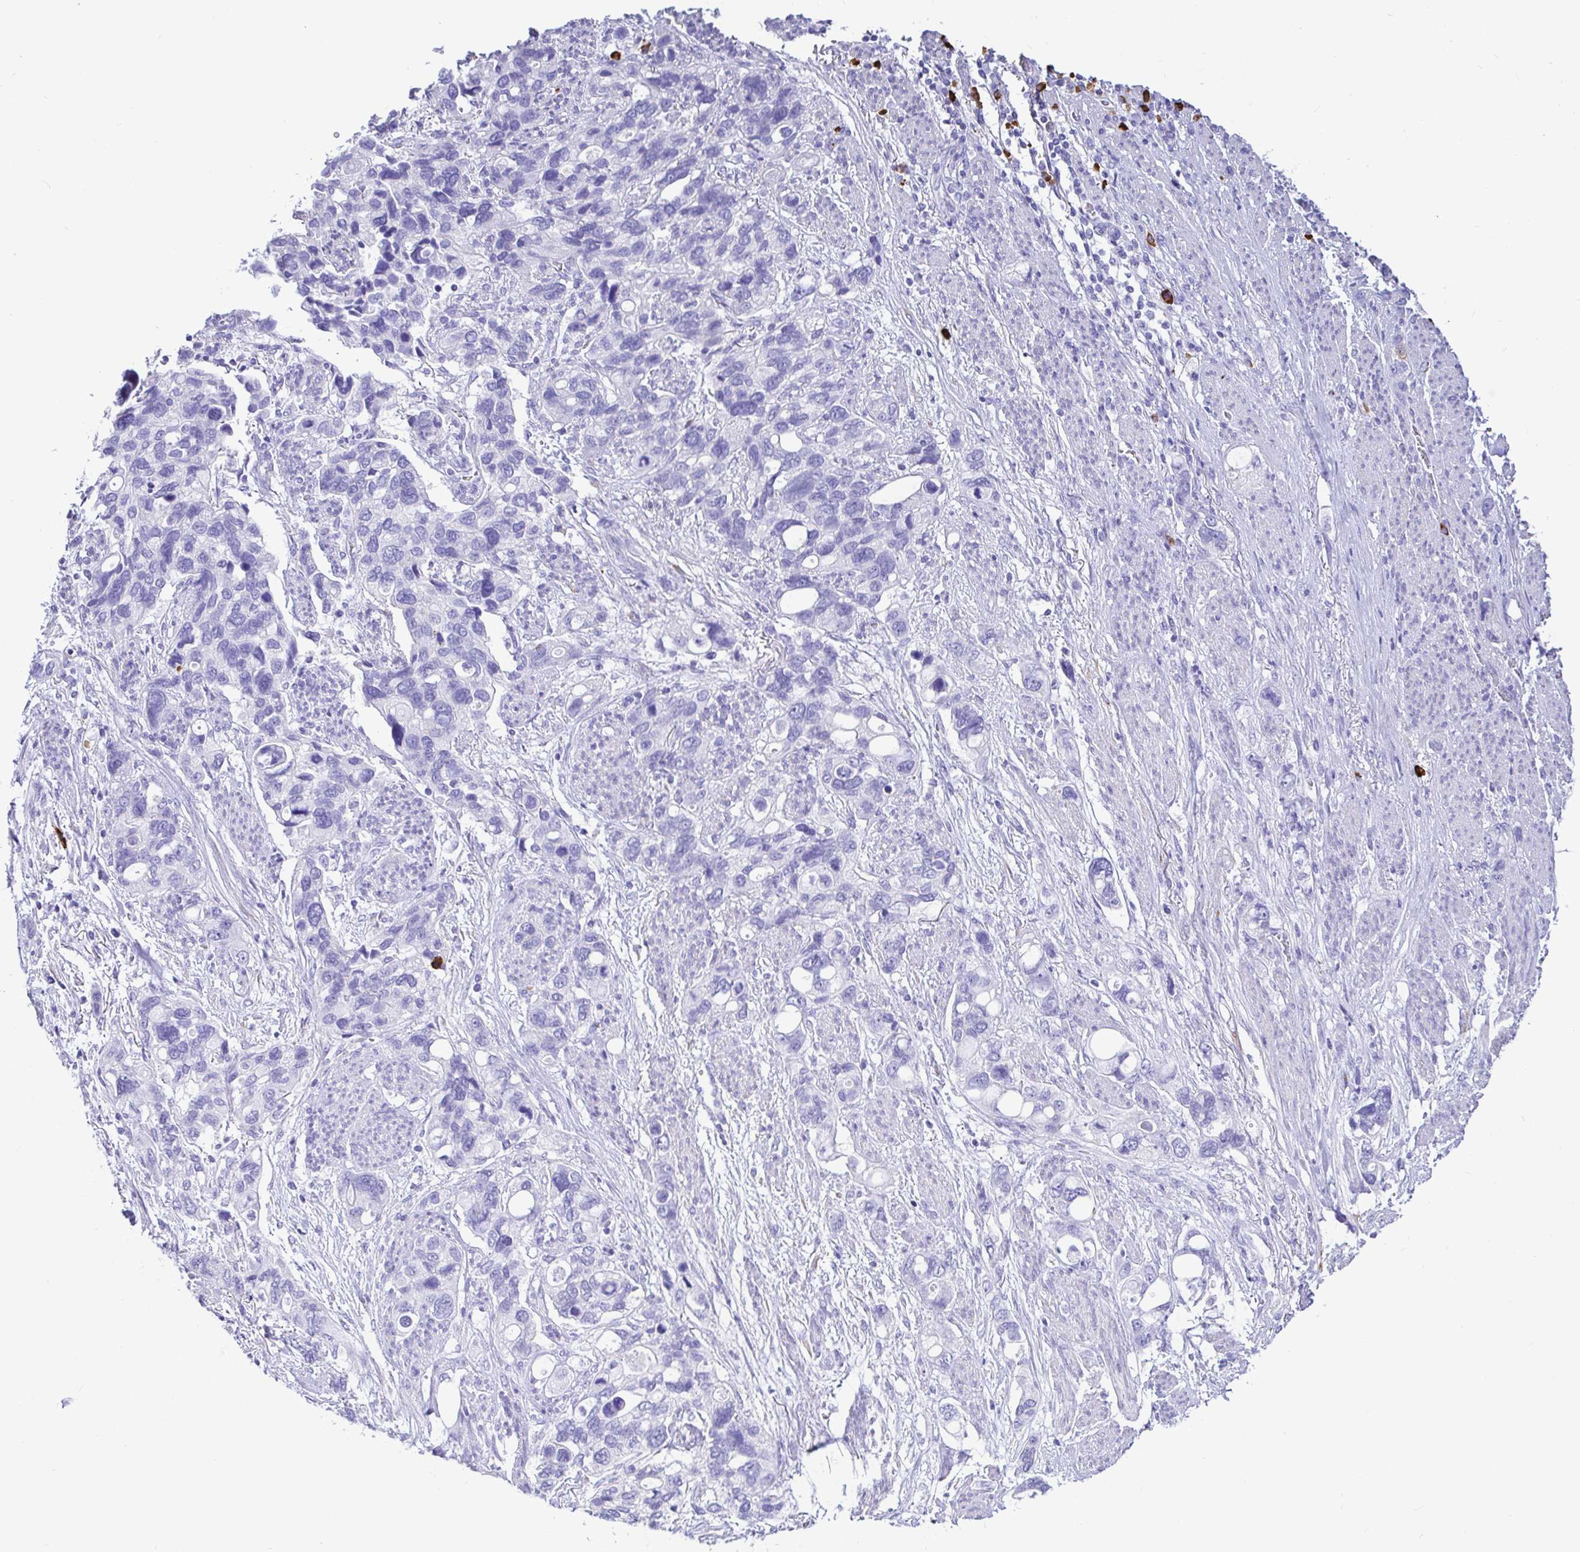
{"staining": {"intensity": "negative", "quantity": "none", "location": "none"}, "tissue": "stomach cancer", "cell_type": "Tumor cells", "image_type": "cancer", "snomed": [{"axis": "morphology", "description": "Adenocarcinoma, NOS"}, {"axis": "topography", "description": "Stomach, upper"}], "caption": "Immunohistochemical staining of human stomach cancer shows no significant expression in tumor cells. (Brightfield microscopy of DAB (3,3'-diaminobenzidine) immunohistochemistry at high magnification).", "gene": "CCDC62", "patient": {"sex": "female", "age": 81}}